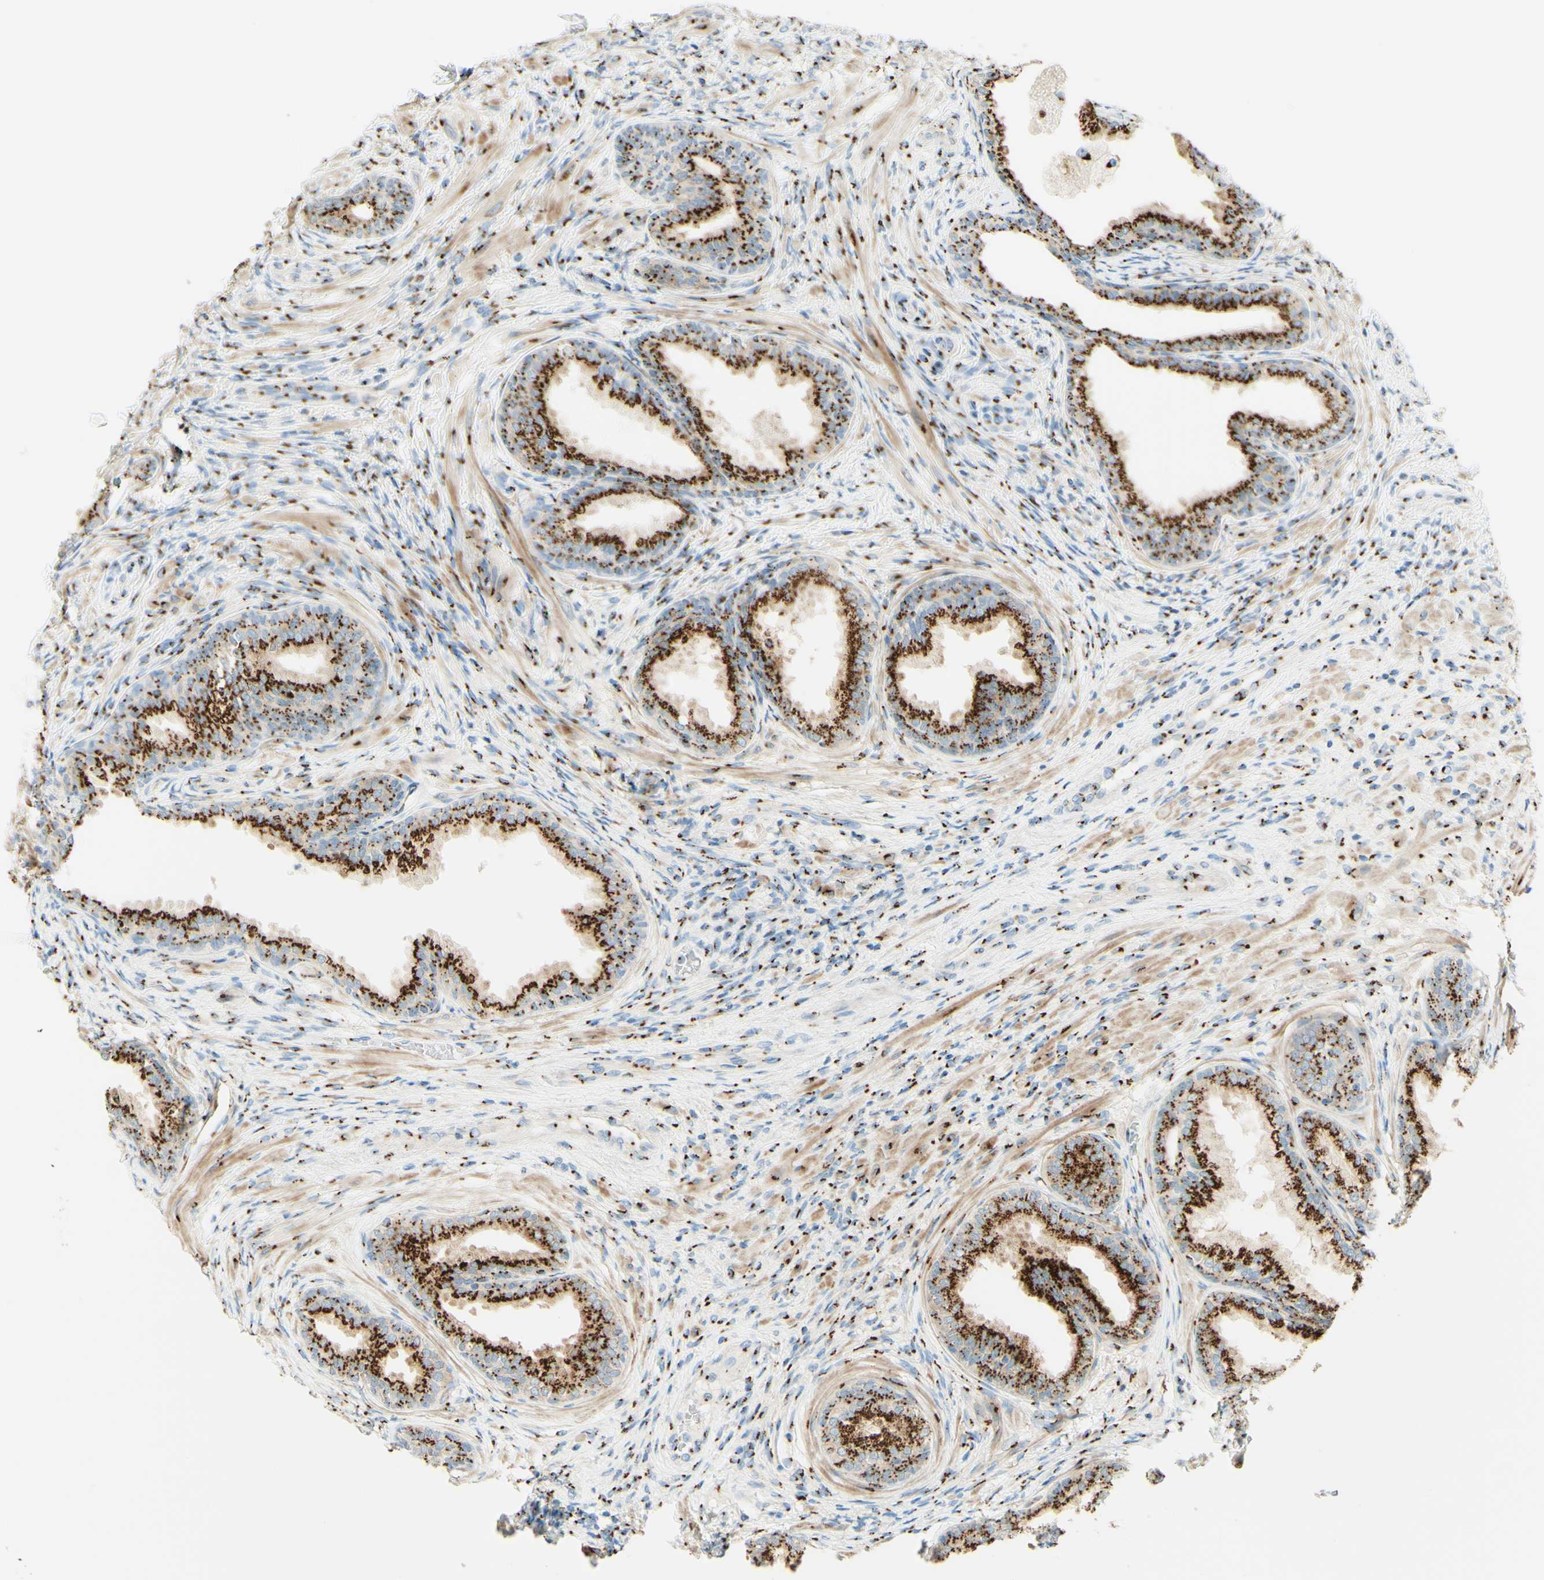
{"staining": {"intensity": "strong", "quantity": ">75%", "location": "cytoplasmic/membranous"}, "tissue": "prostate", "cell_type": "Glandular cells", "image_type": "normal", "snomed": [{"axis": "morphology", "description": "Normal tissue, NOS"}, {"axis": "topography", "description": "Prostate"}], "caption": "Immunohistochemical staining of benign human prostate demonstrates >75% levels of strong cytoplasmic/membranous protein expression in approximately >75% of glandular cells. The protein is stained brown, and the nuclei are stained in blue (DAB IHC with brightfield microscopy, high magnification).", "gene": "GOLGB1", "patient": {"sex": "male", "age": 76}}